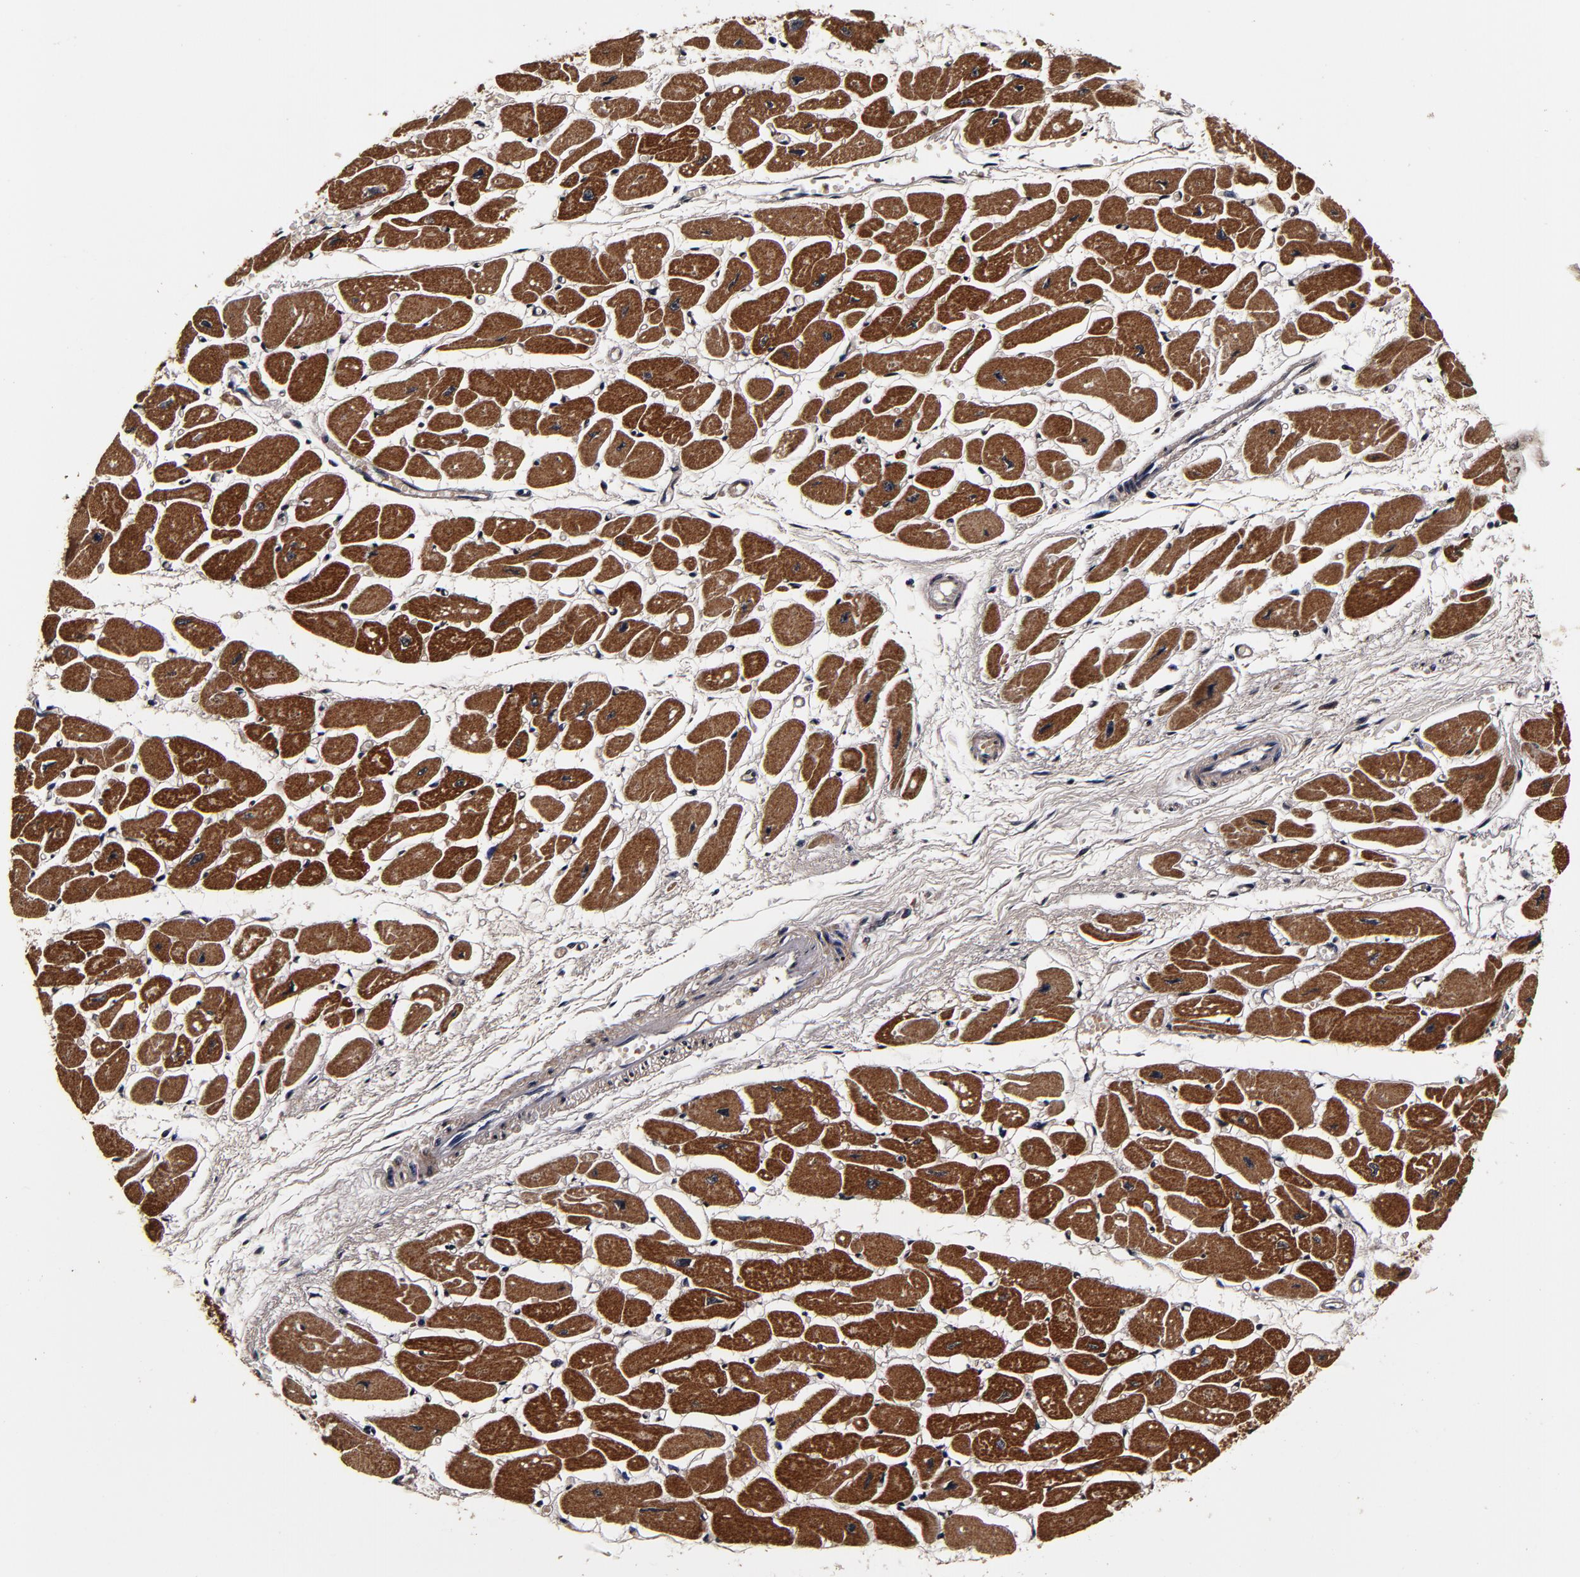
{"staining": {"intensity": "strong", "quantity": ">75%", "location": "cytoplasmic/membranous"}, "tissue": "heart muscle", "cell_type": "Cardiomyocytes", "image_type": "normal", "snomed": [{"axis": "morphology", "description": "Normal tissue, NOS"}, {"axis": "topography", "description": "Heart"}], "caption": "Brown immunohistochemical staining in unremarkable human heart muscle exhibits strong cytoplasmic/membranous positivity in about >75% of cardiomyocytes.", "gene": "MMP15", "patient": {"sex": "female", "age": 54}}